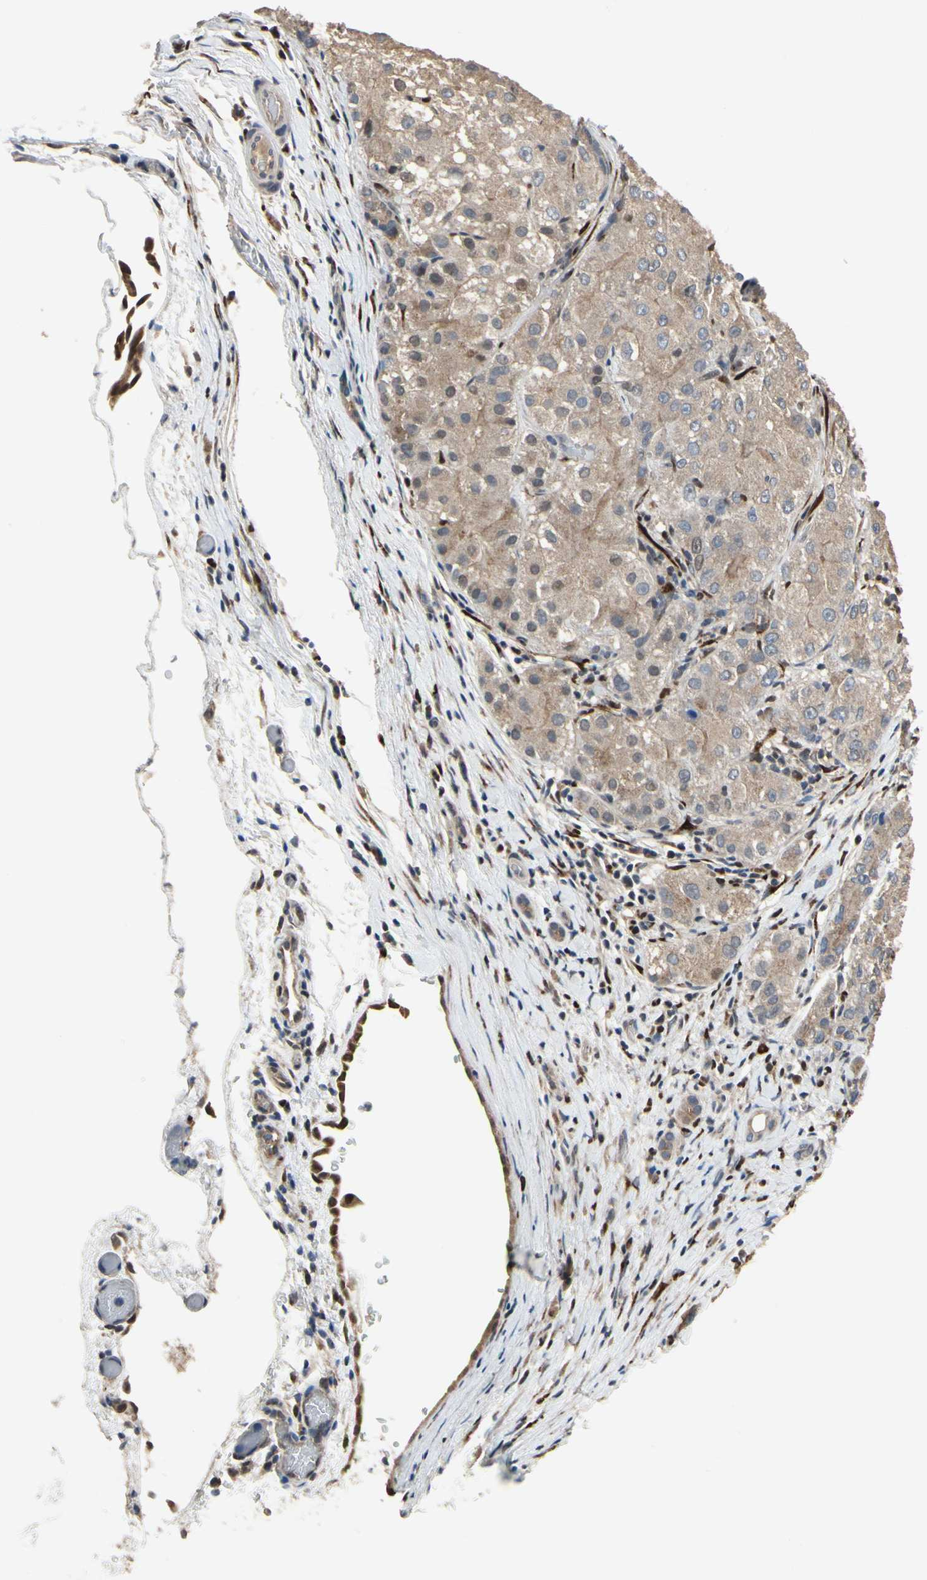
{"staining": {"intensity": "weak", "quantity": "25%-75%", "location": "cytoplasmic/membranous"}, "tissue": "liver cancer", "cell_type": "Tumor cells", "image_type": "cancer", "snomed": [{"axis": "morphology", "description": "Carcinoma, Hepatocellular, NOS"}, {"axis": "topography", "description": "Liver"}], "caption": "Immunohistochemical staining of human liver cancer shows low levels of weak cytoplasmic/membranous staining in about 25%-75% of tumor cells.", "gene": "CGREF1", "patient": {"sex": "male", "age": 80}}